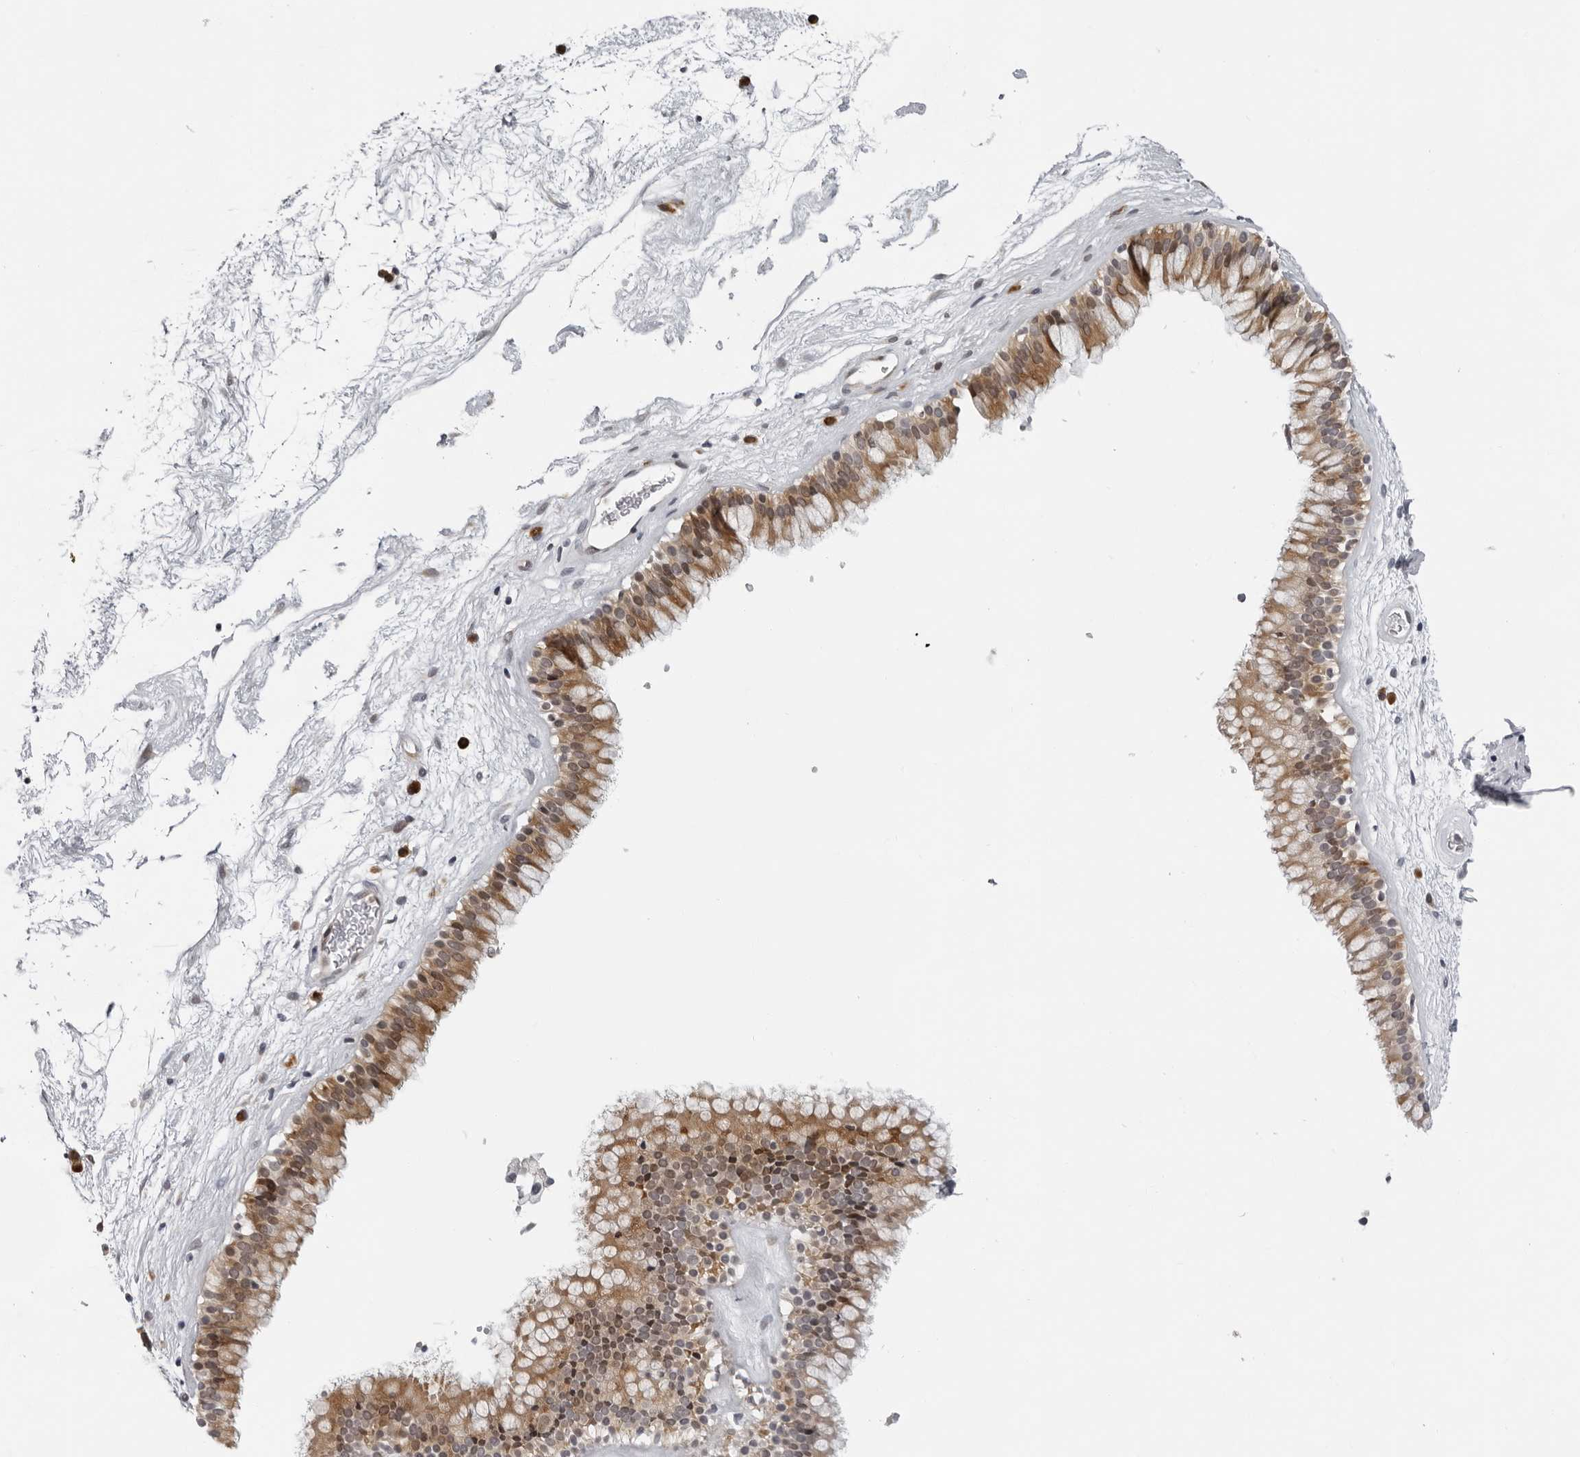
{"staining": {"intensity": "moderate", "quantity": ">75%", "location": "cytoplasmic/membranous"}, "tissue": "nasopharynx", "cell_type": "Respiratory epithelial cells", "image_type": "normal", "snomed": [{"axis": "morphology", "description": "Normal tissue, NOS"}, {"axis": "morphology", "description": "Inflammation, NOS"}, {"axis": "topography", "description": "Nasopharynx"}], "caption": "Immunohistochemistry (IHC) image of unremarkable nasopharynx stained for a protein (brown), which demonstrates medium levels of moderate cytoplasmic/membranous staining in about >75% of respiratory epithelial cells.", "gene": "PIP4K2C", "patient": {"sex": "male", "age": 48}}